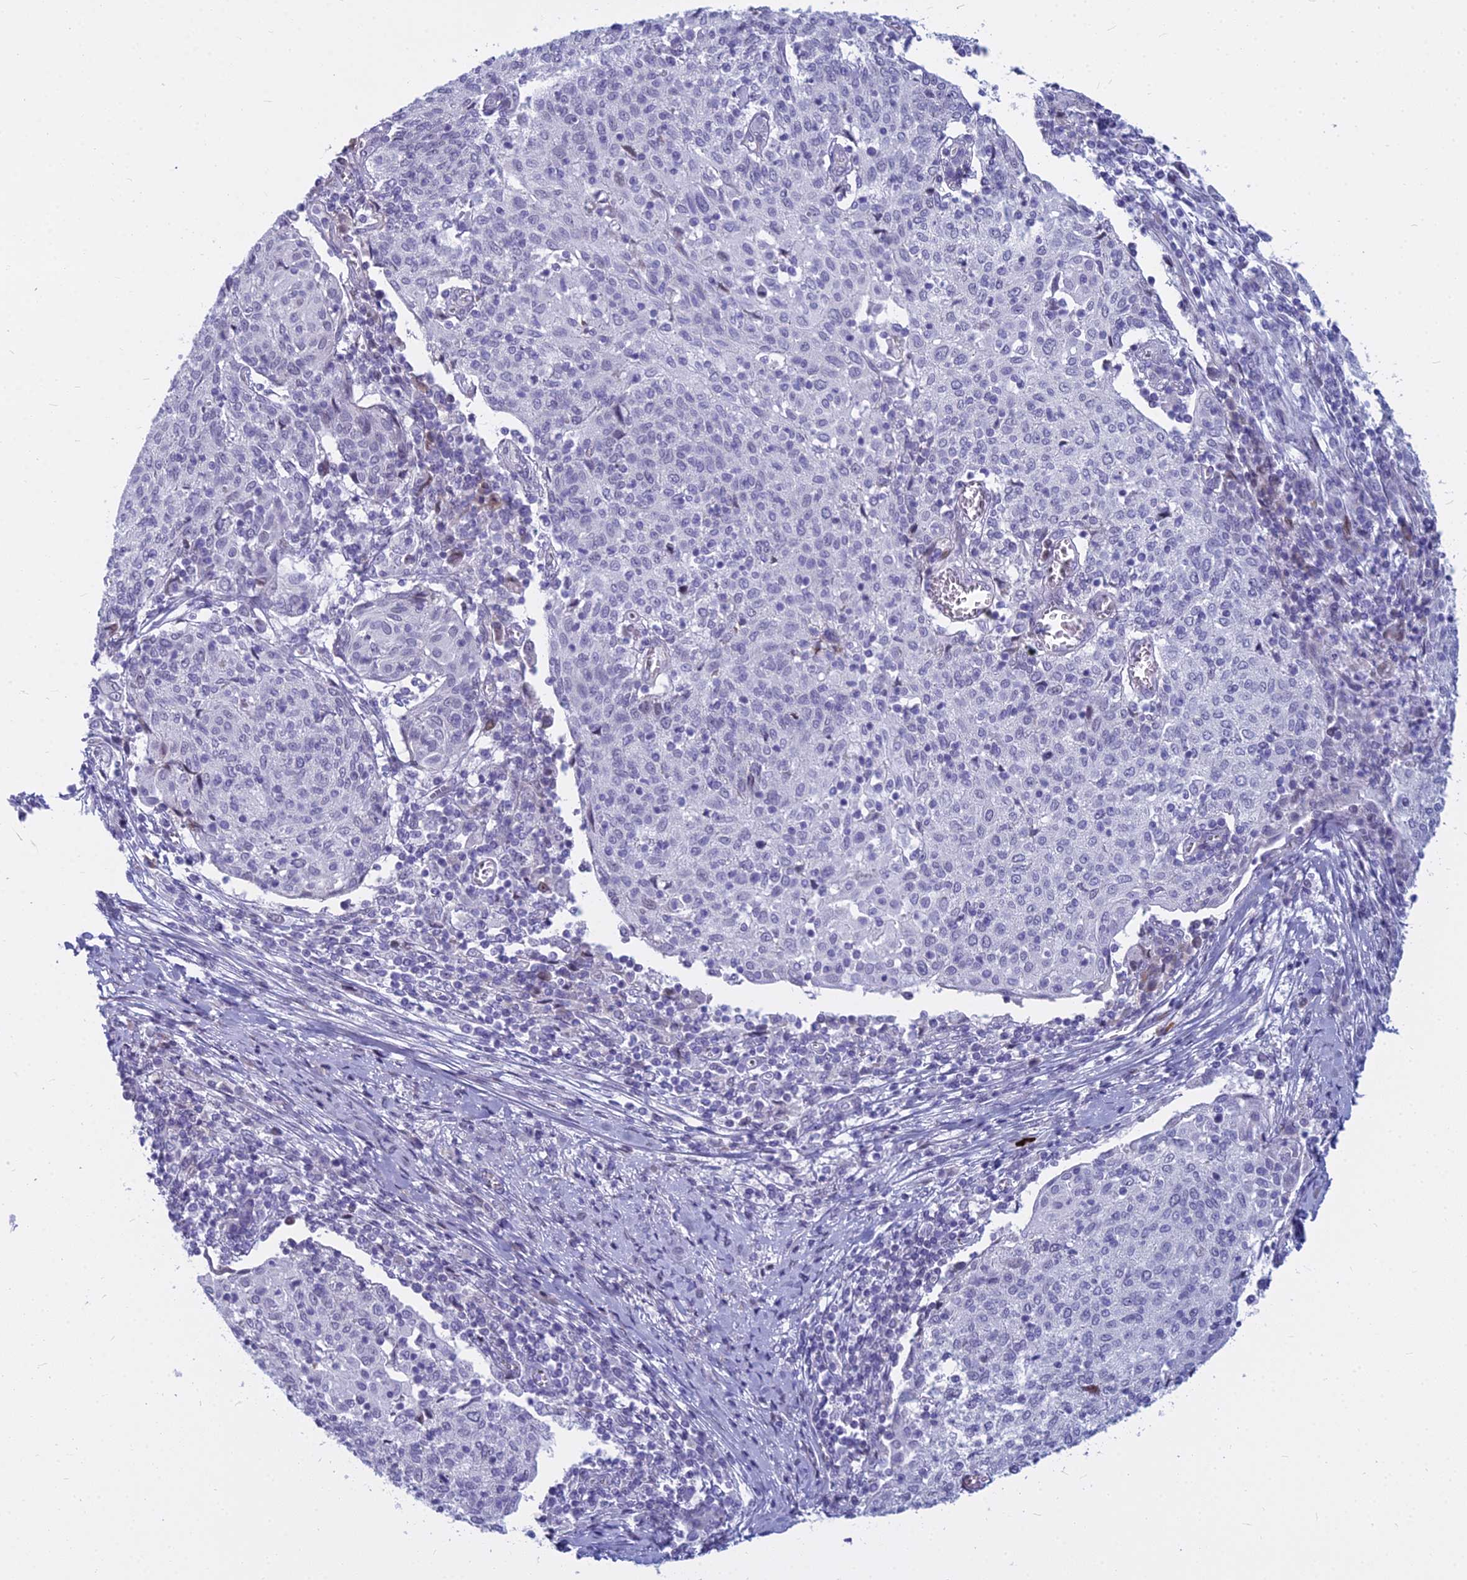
{"staining": {"intensity": "negative", "quantity": "none", "location": "none"}, "tissue": "cervical cancer", "cell_type": "Tumor cells", "image_type": "cancer", "snomed": [{"axis": "morphology", "description": "Squamous cell carcinoma, NOS"}, {"axis": "topography", "description": "Cervix"}], "caption": "There is no significant expression in tumor cells of cervical squamous cell carcinoma.", "gene": "MYBPC2", "patient": {"sex": "female", "age": 52}}